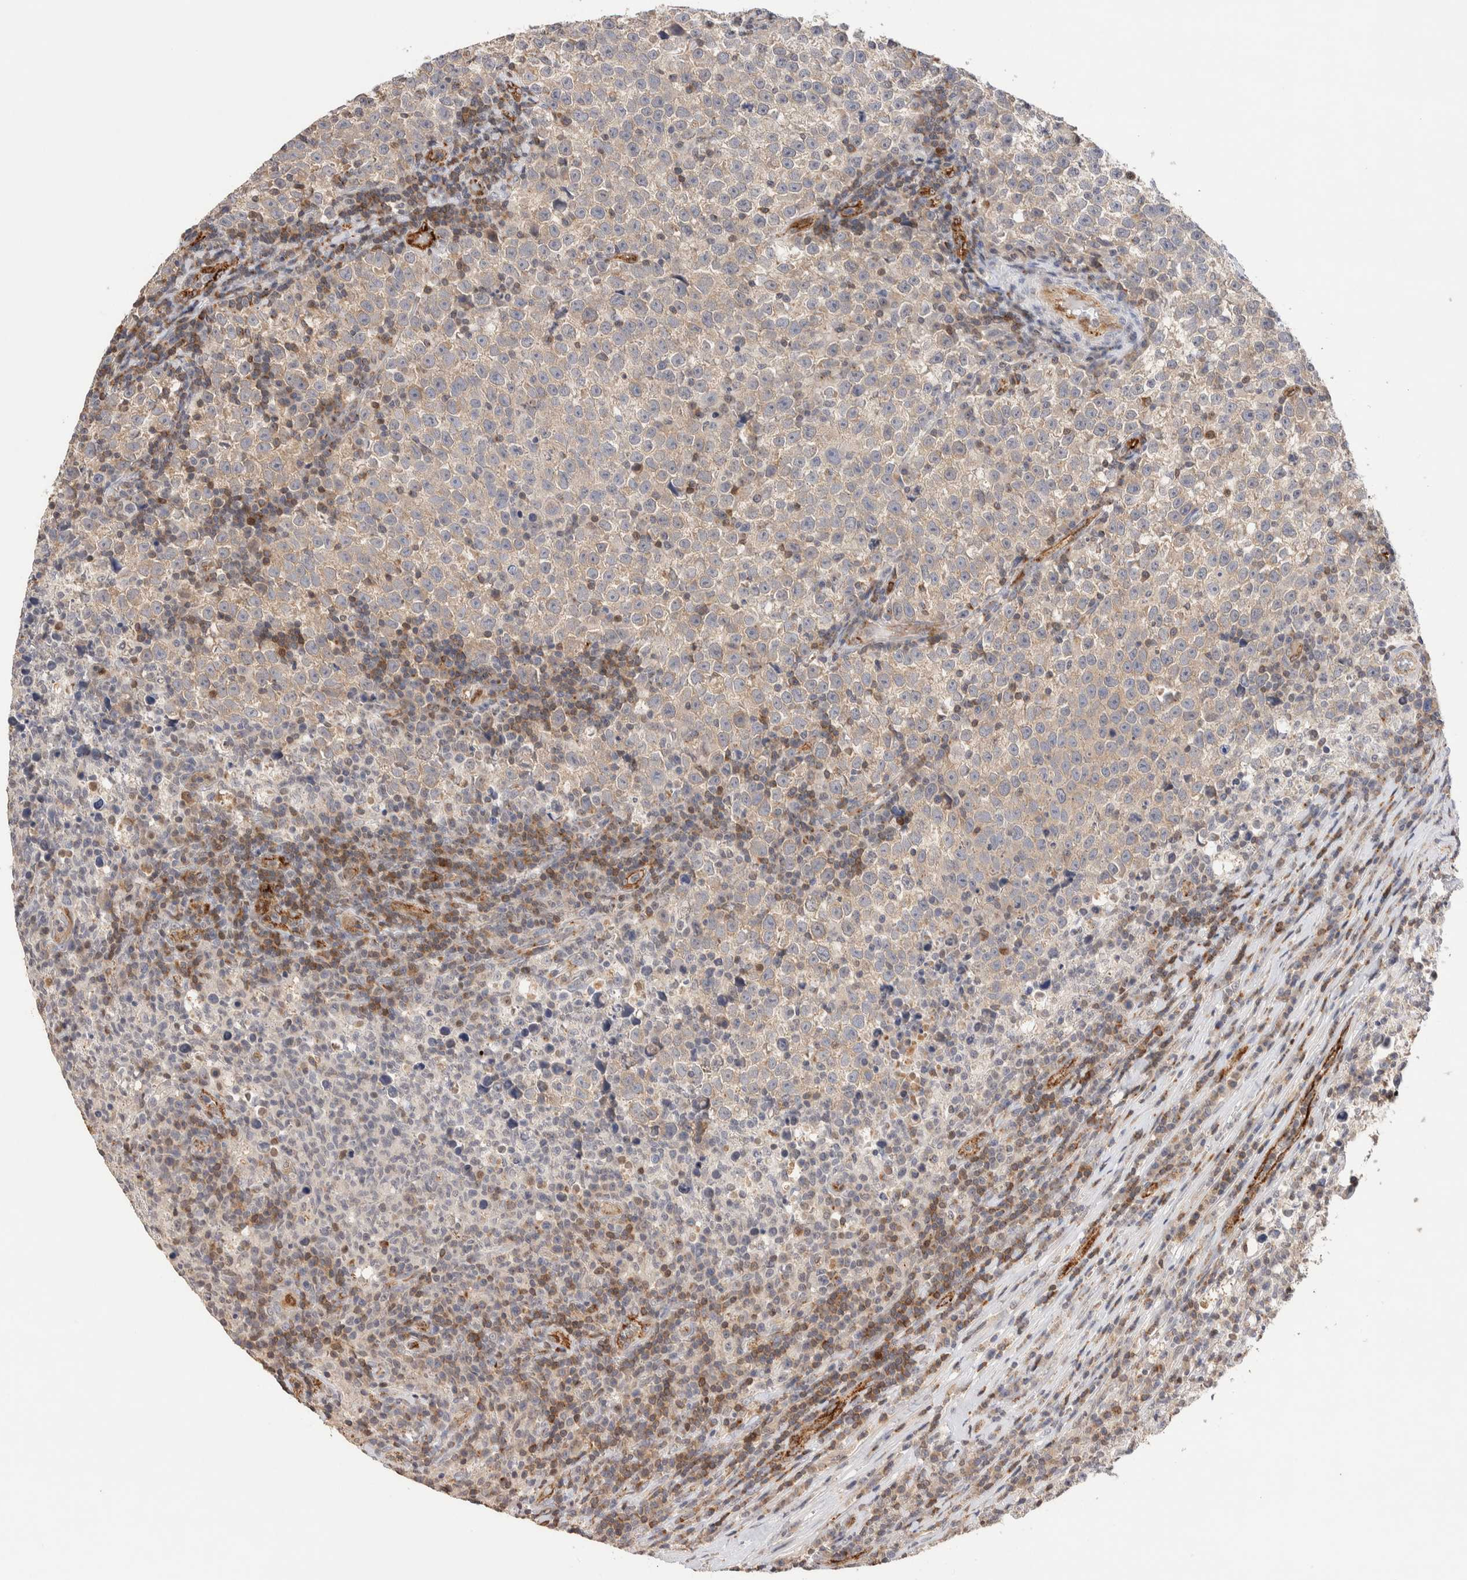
{"staining": {"intensity": "weak", "quantity": ">75%", "location": "cytoplasmic/membranous"}, "tissue": "testis cancer", "cell_type": "Tumor cells", "image_type": "cancer", "snomed": [{"axis": "morphology", "description": "Normal tissue, NOS"}, {"axis": "morphology", "description": "Seminoma, NOS"}, {"axis": "topography", "description": "Testis"}], "caption": "Brown immunohistochemical staining in human seminoma (testis) shows weak cytoplasmic/membranous staining in about >75% of tumor cells.", "gene": "NSMAF", "patient": {"sex": "male", "age": 43}}